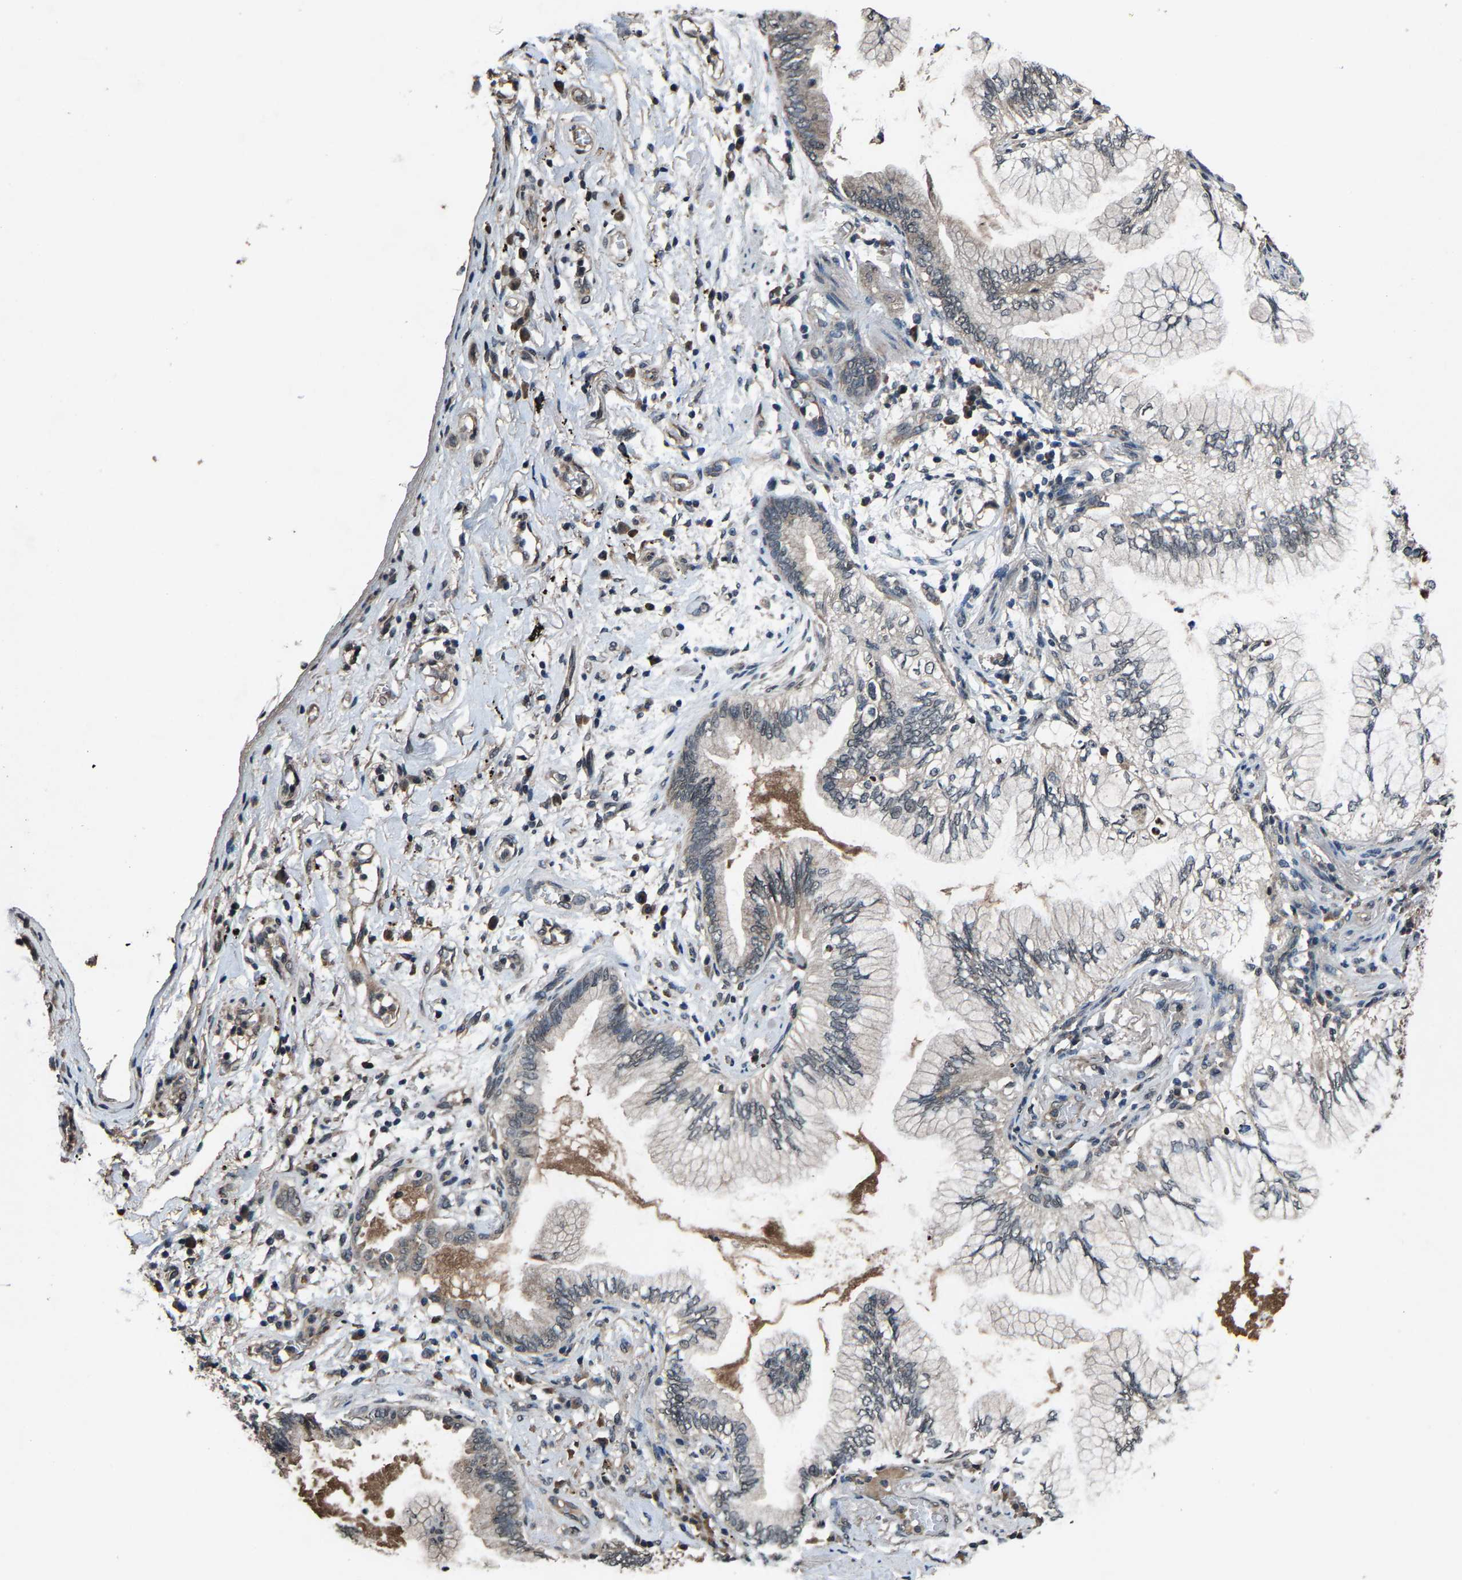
{"staining": {"intensity": "weak", "quantity": "<25%", "location": "cytoplasmic/membranous"}, "tissue": "lung cancer", "cell_type": "Tumor cells", "image_type": "cancer", "snomed": [{"axis": "morphology", "description": "Normal tissue, NOS"}, {"axis": "morphology", "description": "Adenocarcinoma, NOS"}, {"axis": "topography", "description": "Bronchus"}, {"axis": "topography", "description": "Lung"}], "caption": "IHC histopathology image of neoplastic tissue: lung cancer stained with DAB (3,3'-diaminobenzidine) shows no significant protein staining in tumor cells.", "gene": "HUWE1", "patient": {"sex": "female", "age": 70}}